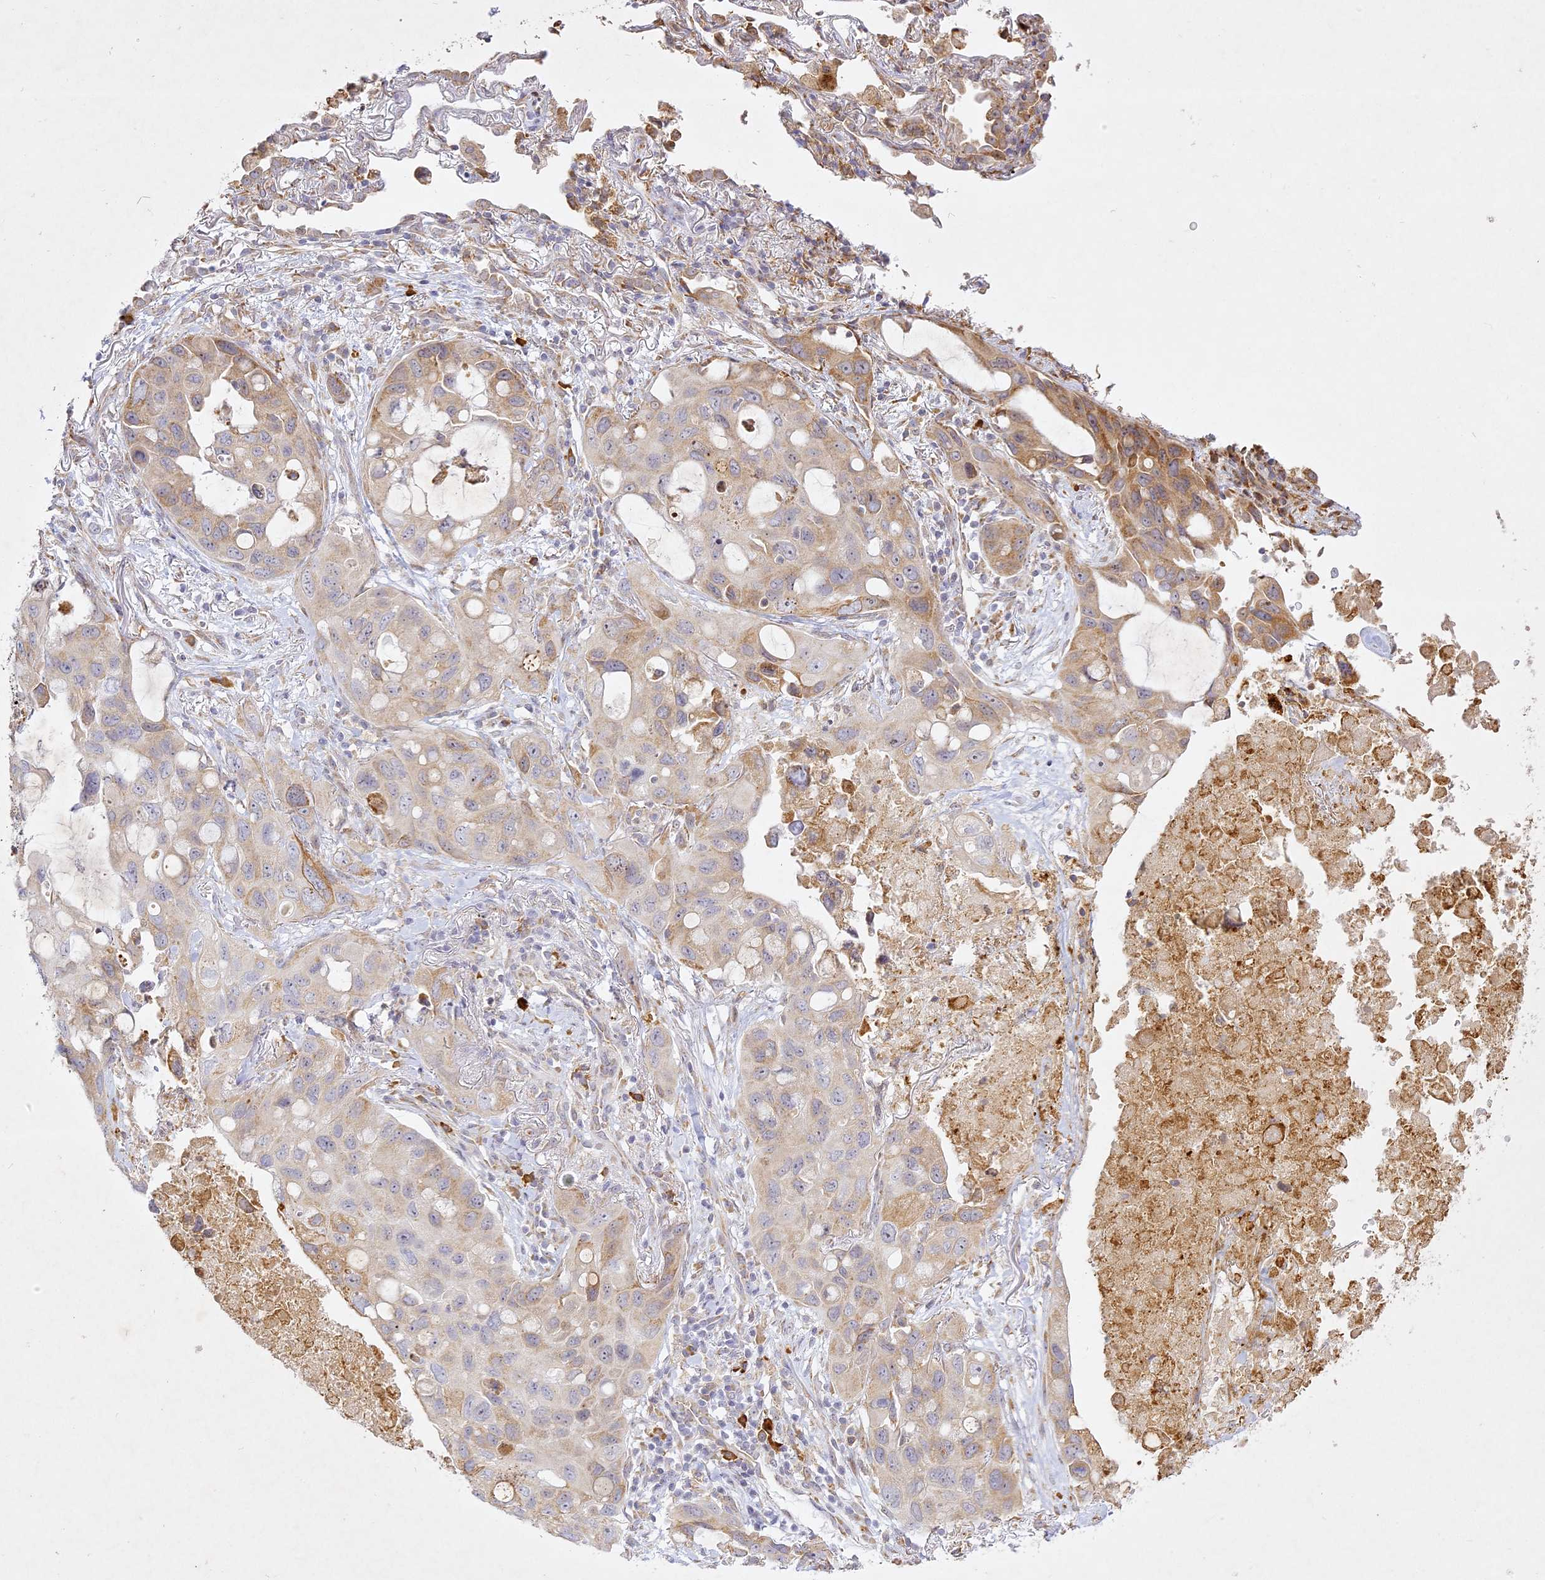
{"staining": {"intensity": "weak", "quantity": "25%-75%", "location": "cytoplasmic/membranous"}, "tissue": "lung cancer", "cell_type": "Tumor cells", "image_type": "cancer", "snomed": [{"axis": "morphology", "description": "Squamous cell carcinoma, NOS"}, {"axis": "topography", "description": "Lung"}], "caption": "DAB immunohistochemical staining of lung cancer exhibits weak cytoplasmic/membranous protein positivity in approximately 25%-75% of tumor cells.", "gene": "SLC30A5", "patient": {"sex": "female", "age": 73}}